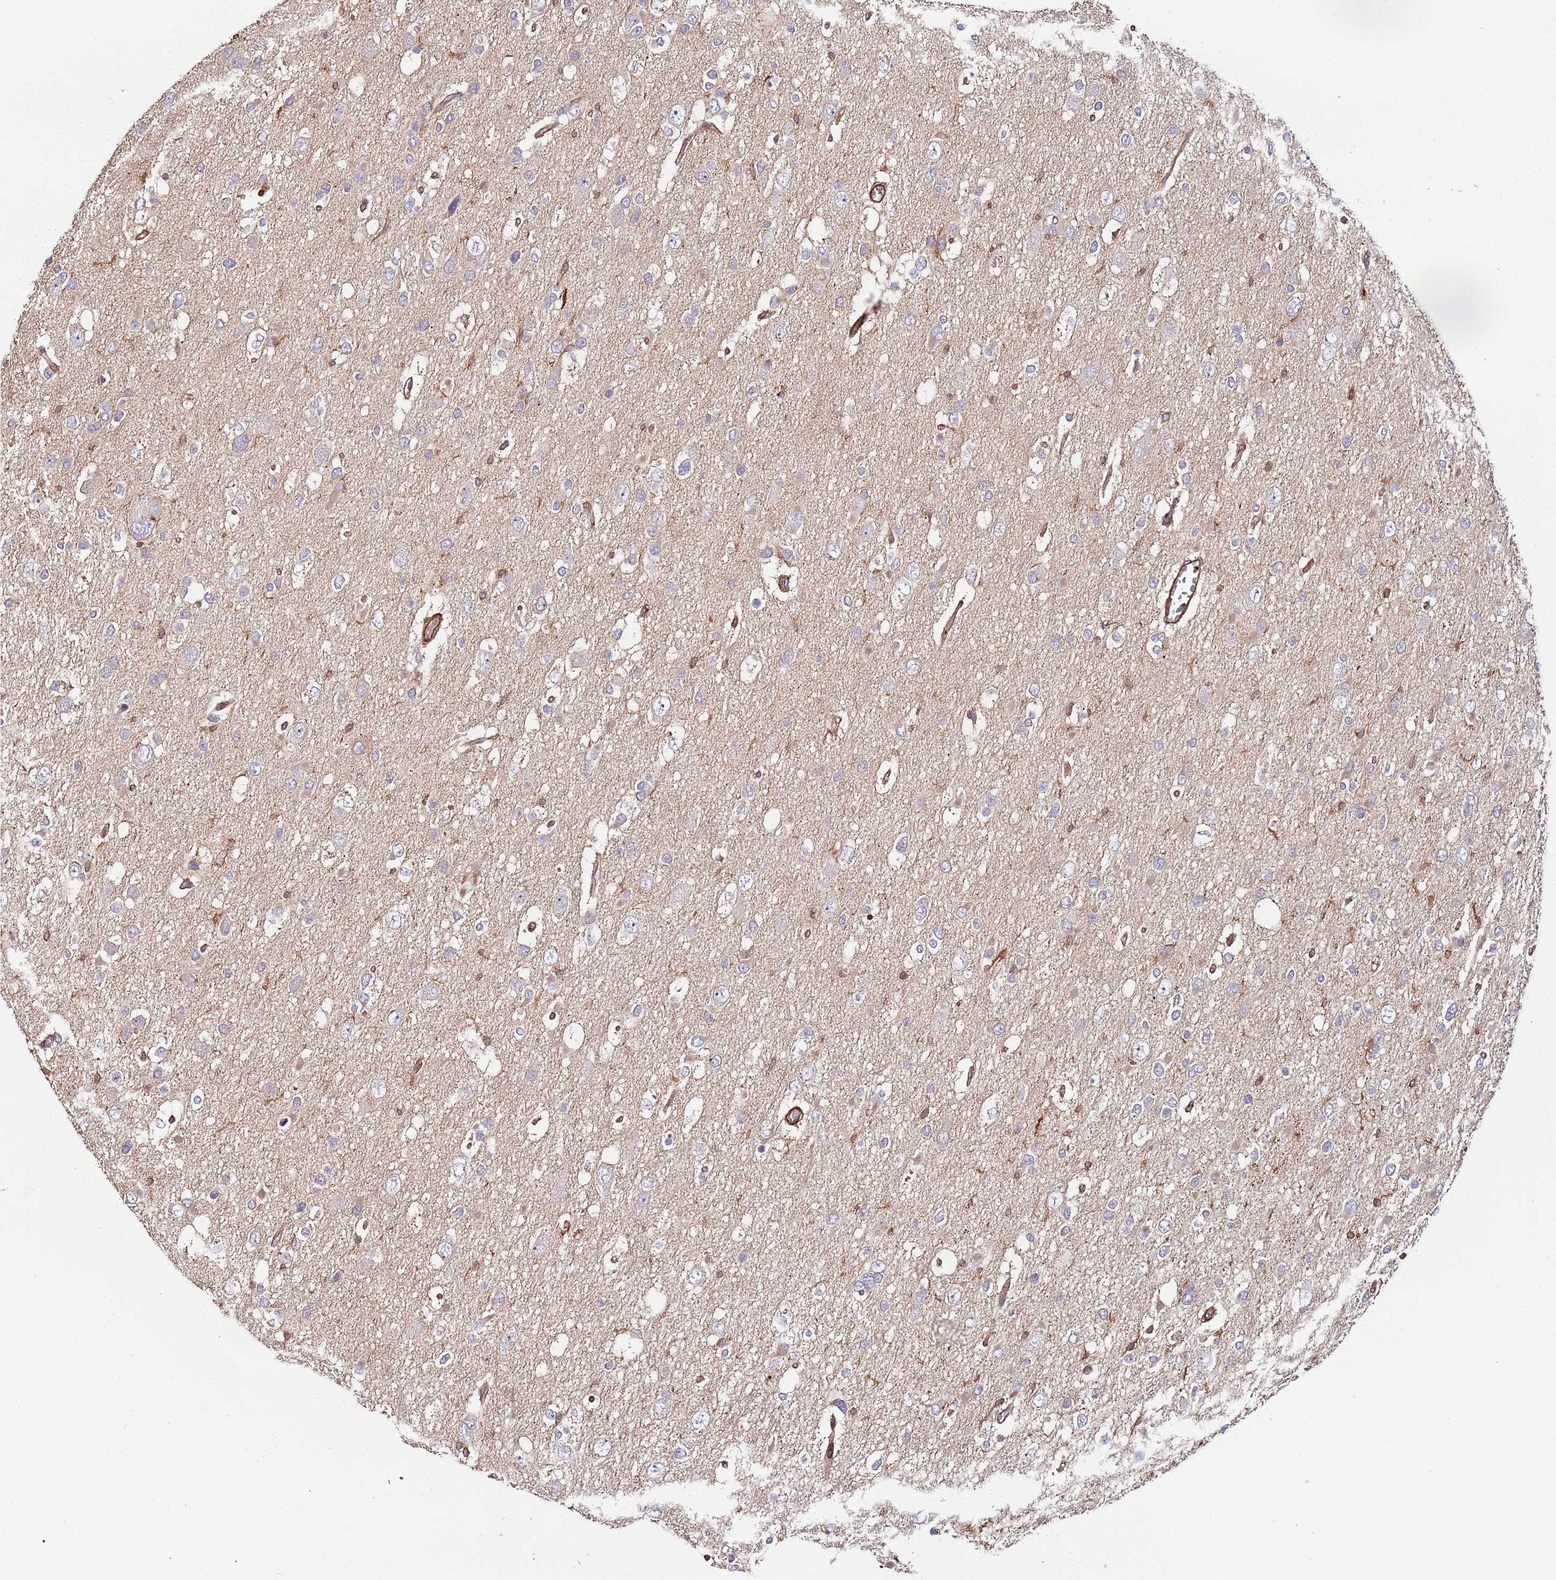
{"staining": {"intensity": "negative", "quantity": "none", "location": "none"}, "tissue": "glioma", "cell_type": "Tumor cells", "image_type": "cancer", "snomed": [{"axis": "morphology", "description": "Glioma, malignant, High grade"}, {"axis": "topography", "description": "Brain"}], "caption": "High power microscopy histopathology image of an immunohistochemistry image of glioma, revealing no significant staining in tumor cells.", "gene": "CYP2U1", "patient": {"sex": "male", "age": 53}}